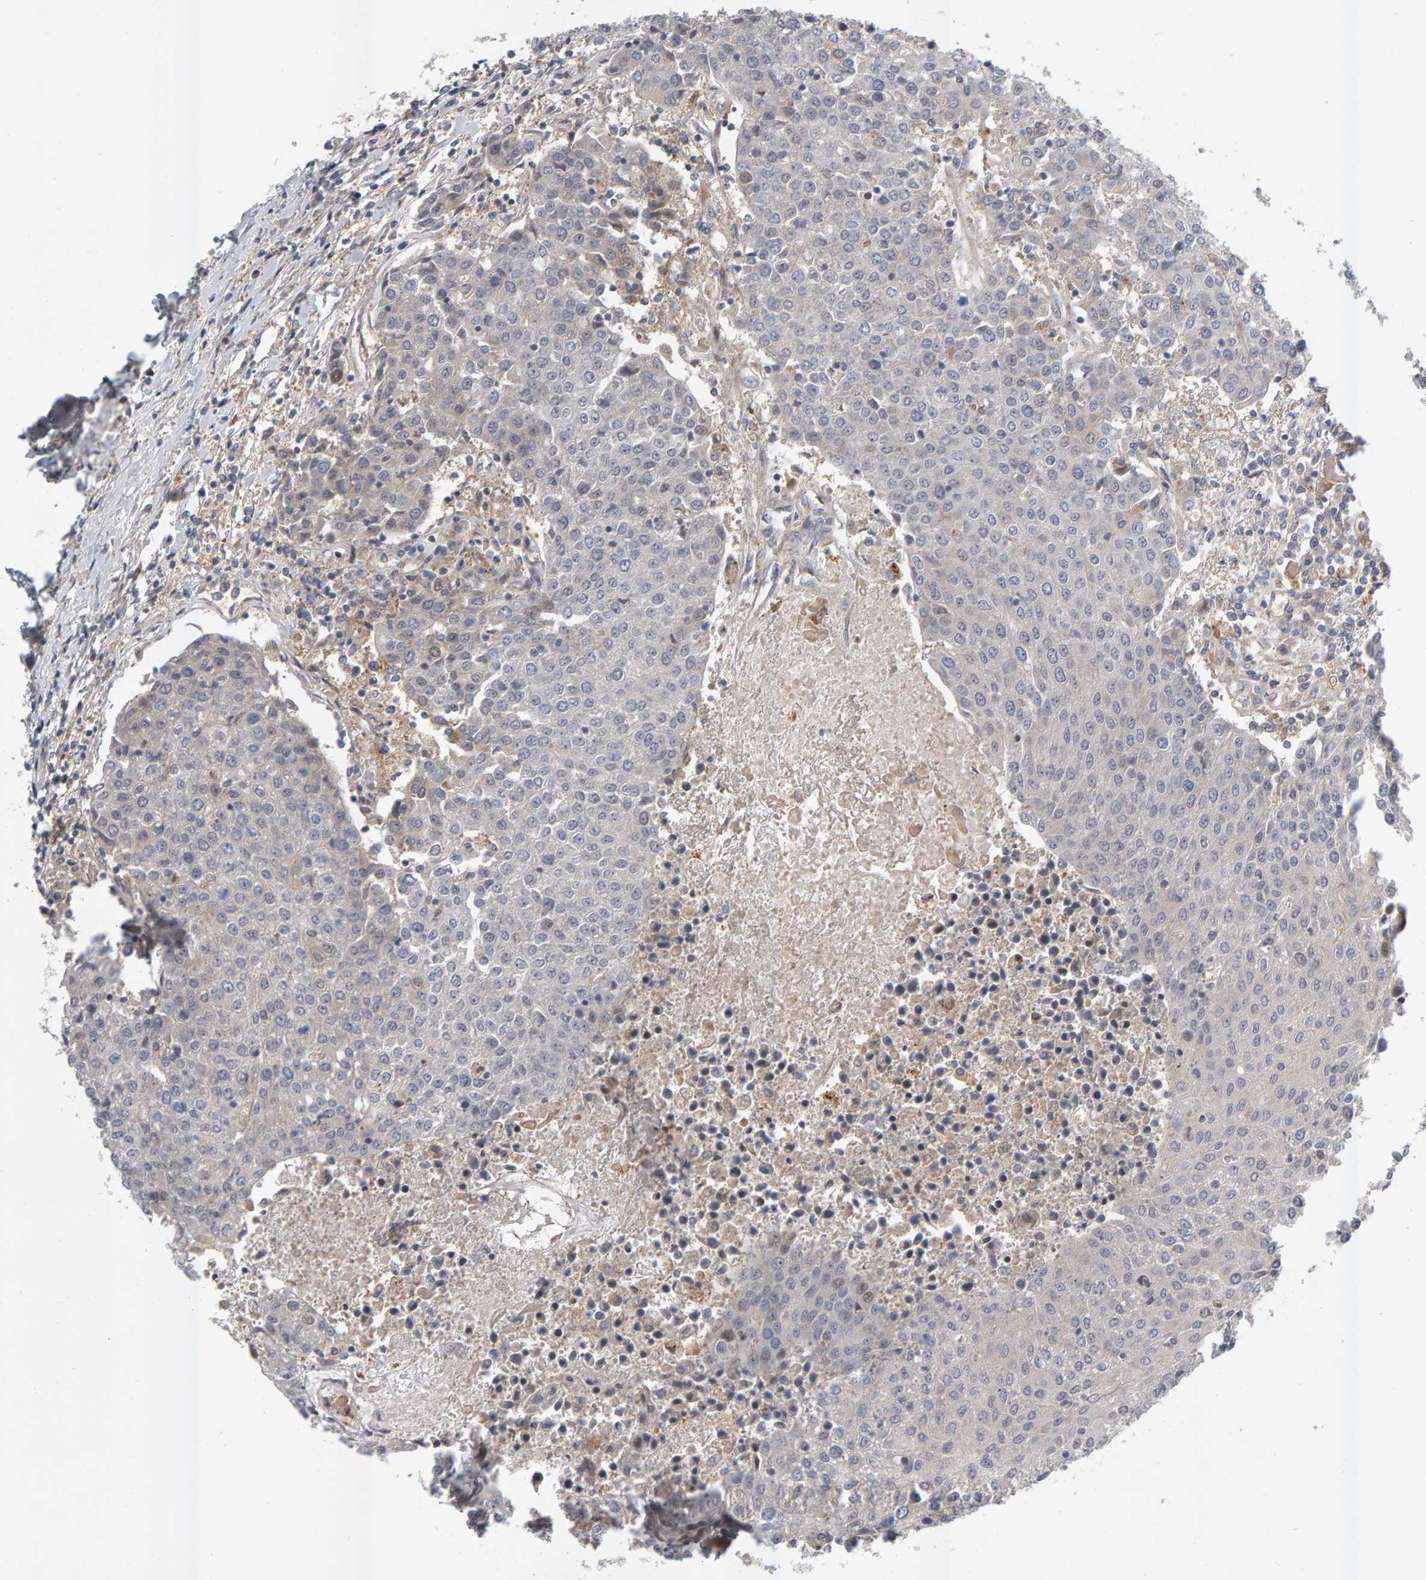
{"staining": {"intensity": "negative", "quantity": "none", "location": "none"}, "tissue": "urothelial cancer", "cell_type": "Tumor cells", "image_type": "cancer", "snomed": [{"axis": "morphology", "description": "Urothelial carcinoma, High grade"}, {"axis": "topography", "description": "Urinary bladder"}], "caption": "Human urothelial cancer stained for a protein using immunohistochemistry demonstrates no expression in tumor cells.", "gene": "ZNF160", "patient": {"sex": "female", "age": 85}}